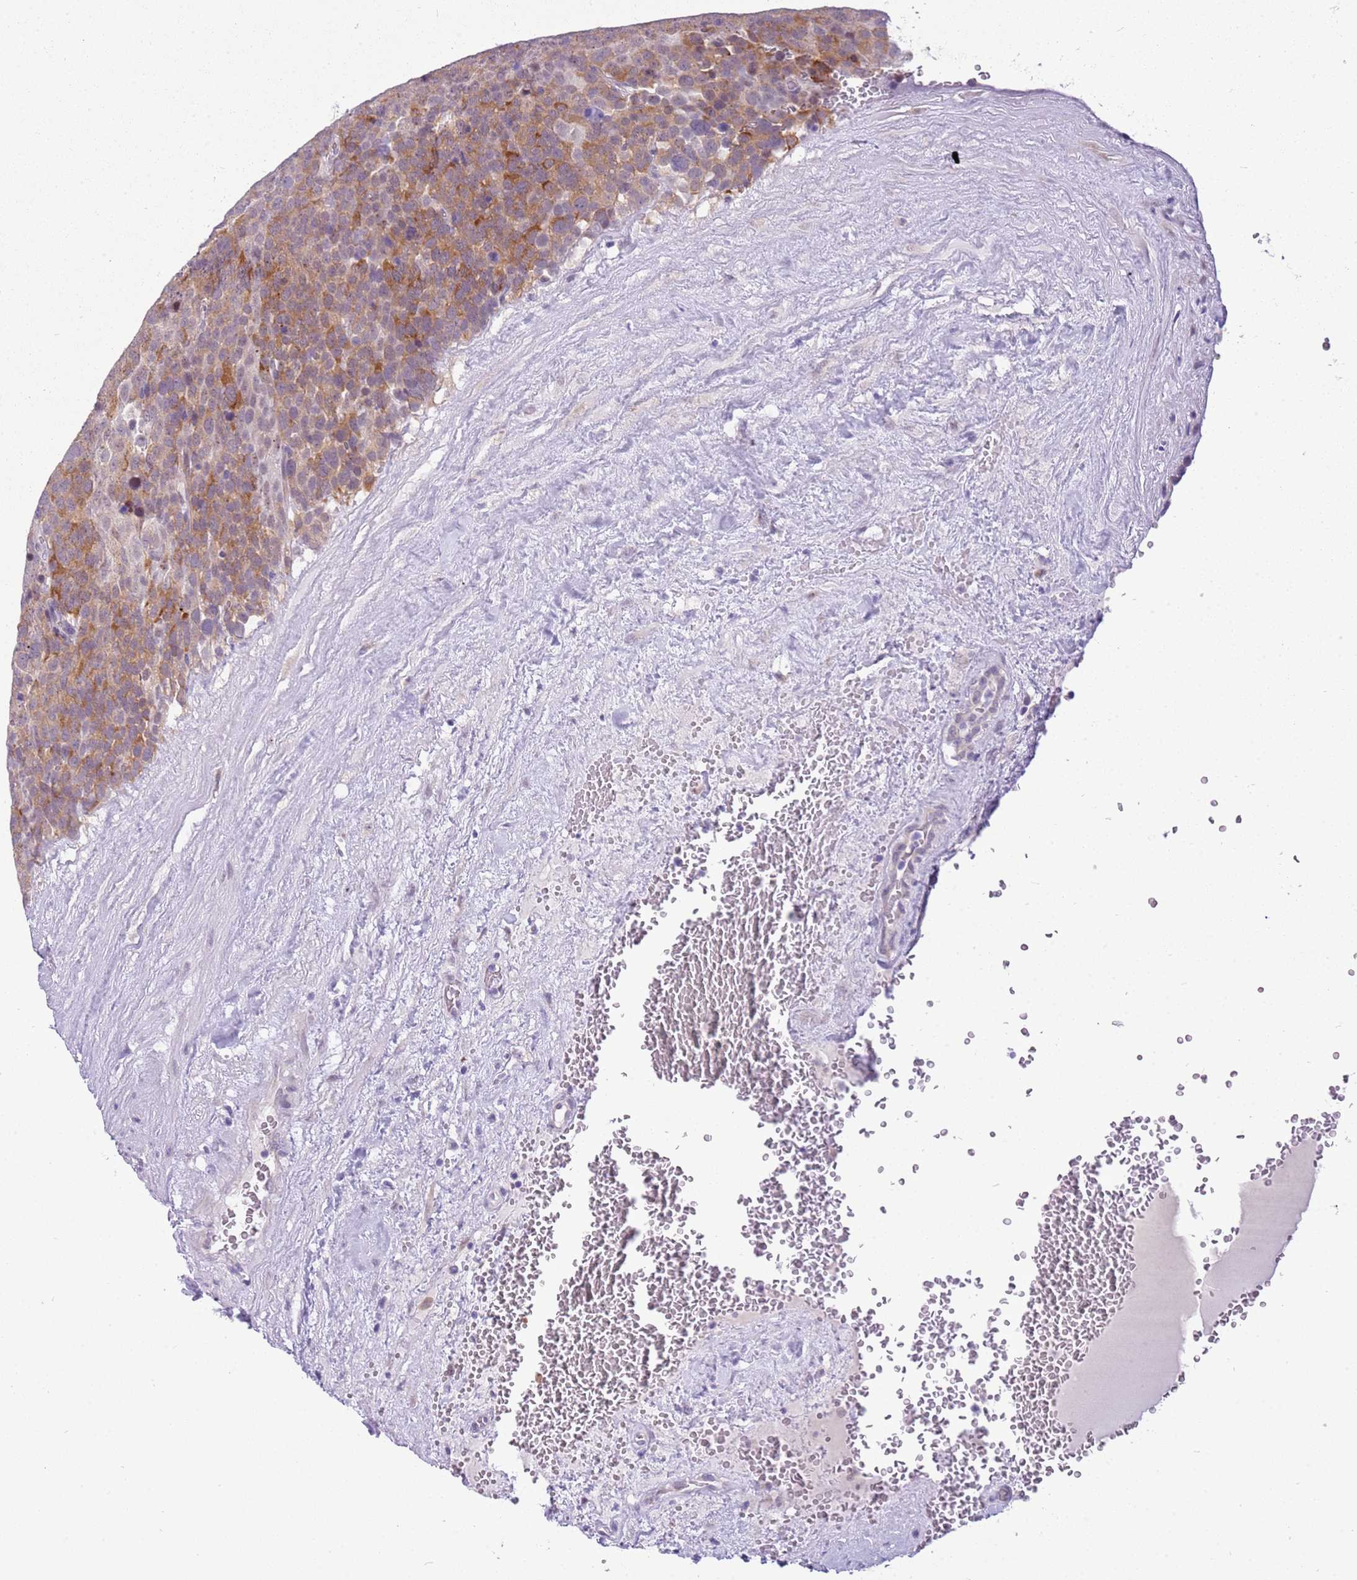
{"staining": {"intensity": "moderate", "quantity": ">75%", "location": "cytoplasmic/membranous"}, "tissue": "testis cancer", "cell_type": "Tumor cells", "image_type": "cancer", "snomed": [{"axis": "morphology", "description": "Seminoma, NOS"}, {"axis": "topography", "description": "Testis"}], "caption": "IHC (DAB (3,3'-diaminobenzidine)) staining of testis seminoma demonstrates moderate cytoplasmic/membranous protein positivity in approximately >75% of tumor cells.", "gene": "FAM120C", "patient": {"sex": "male", "age": 71}}